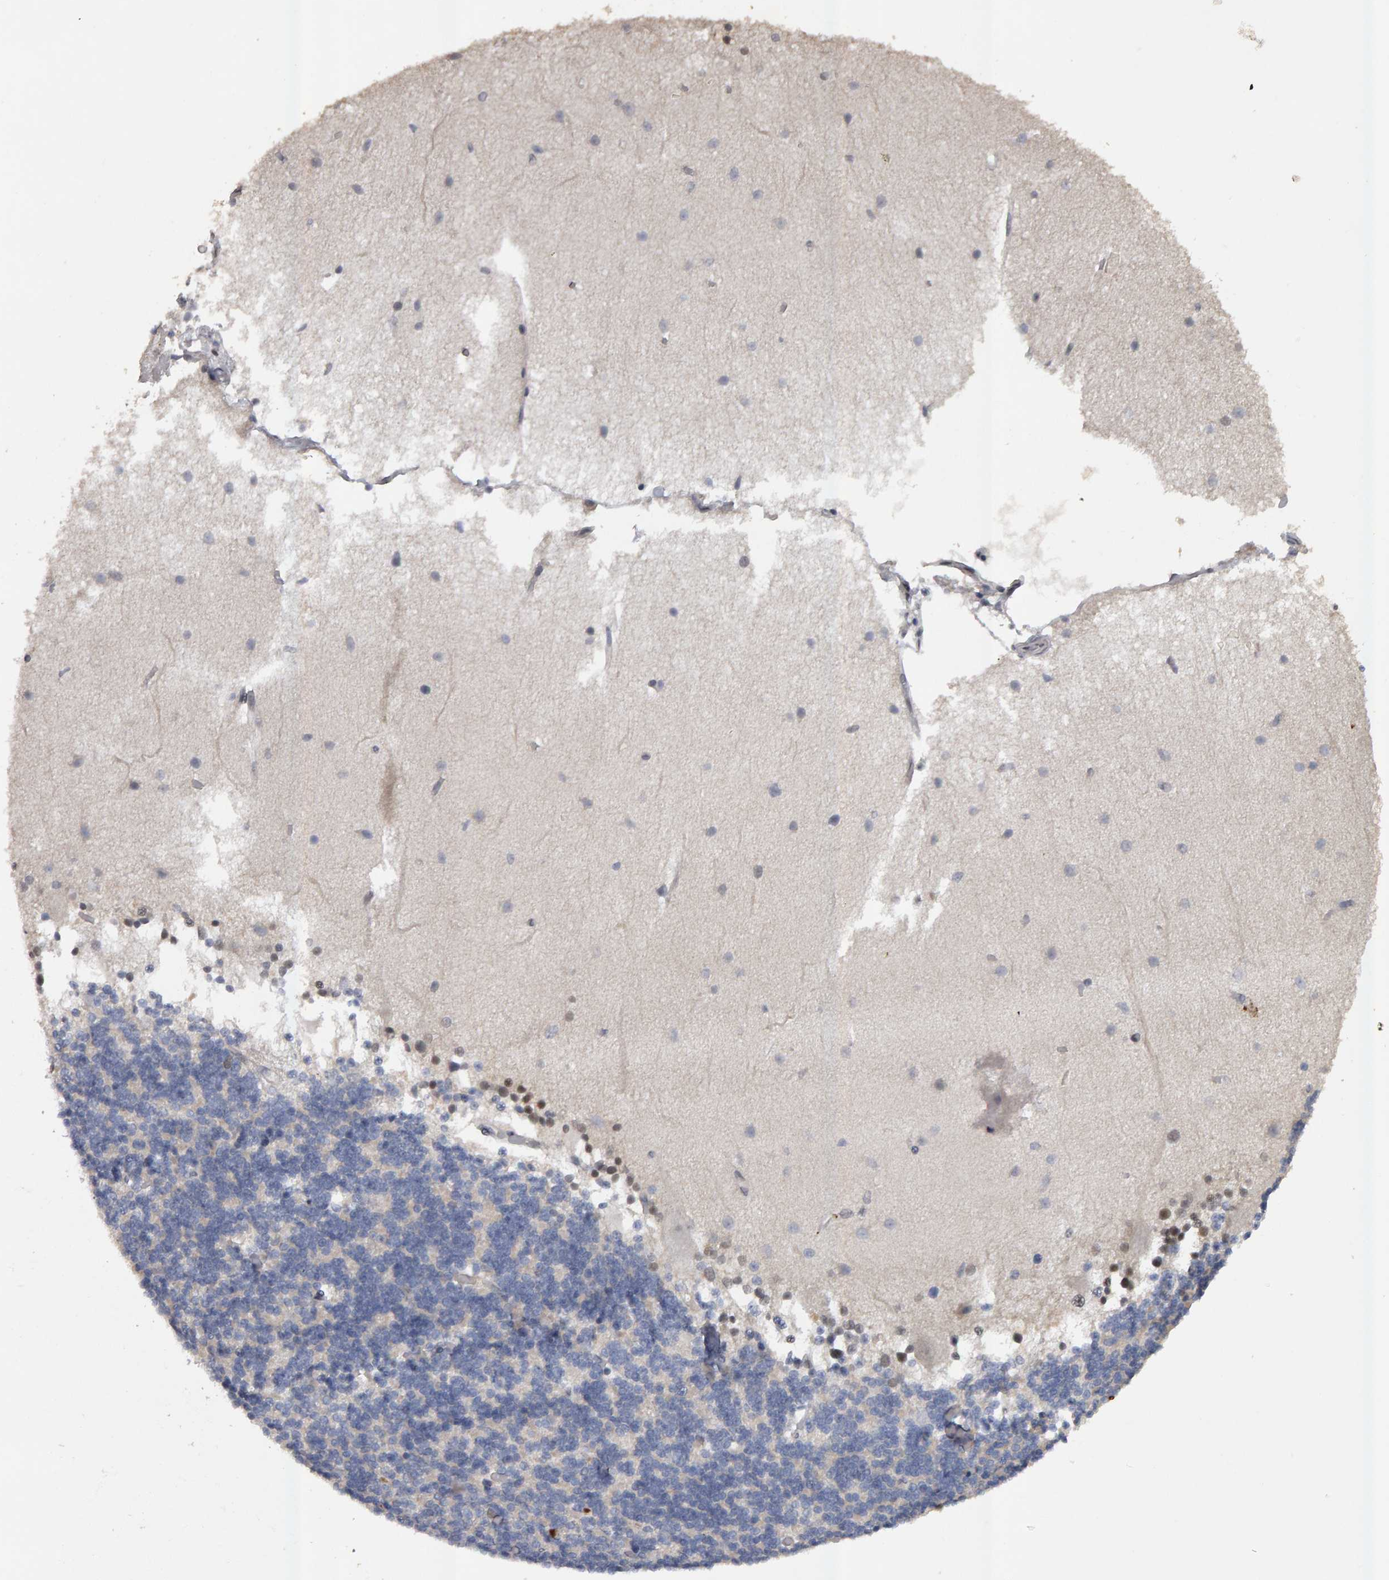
{"staining": {"intensity": "negative", "quantity": "none", "location": "none"}, "tissue": "cerebellum", "cell_type": "Cells in granular layer", "image_type": "normal", "snomed": [{"axis": "morphology", "description": "Normal tissue, NOS"}, {"axis": "topography", "description": "Cerebellum"}], "caption": "IHC image of benign cerebellum stained for a protein (brown), which shows no expression in cells in granular layer.", "gene": "IPO8", "patient": {"sex": "female", "age": 54}}